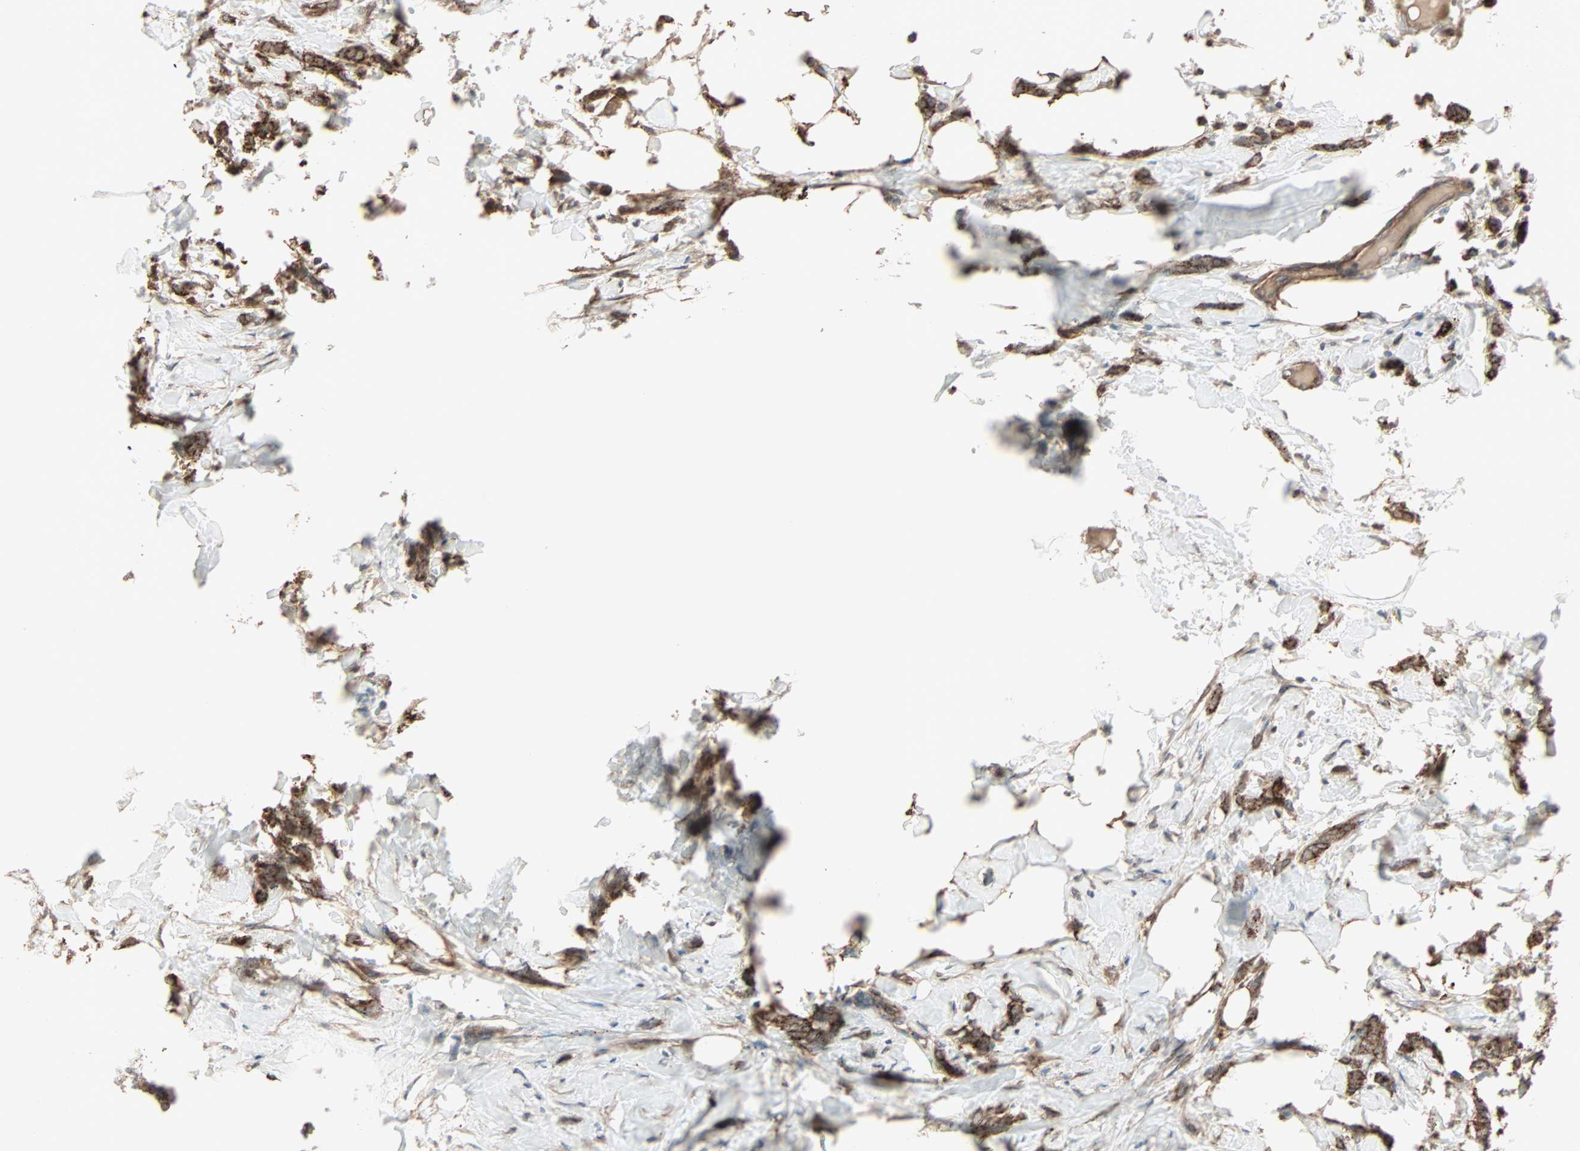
{"staining": {"intensity": "strong", "quantity": ">75%", "location": "cytoplasmic/membranous"}, "tissue": "breast cancer", "cell_type": "Tumor cells", "image_type": "cancer", "snomed": [{"axis": "morphology", "description": "Lobular carcinoma, in situ"}, {"axis": "morphology", "description": "Lobular carcinoma"}, {"axis": "topography", "description": "Breast"}], "caption": "The photomicrograph shows immunohistochemical staining of breast cancer. There is strong cytoplasmic/membranous staining is present in approximately >75% of tumor cells.", "gene": "GALNT3", "patient": {"sex": "female", "age": 41}}